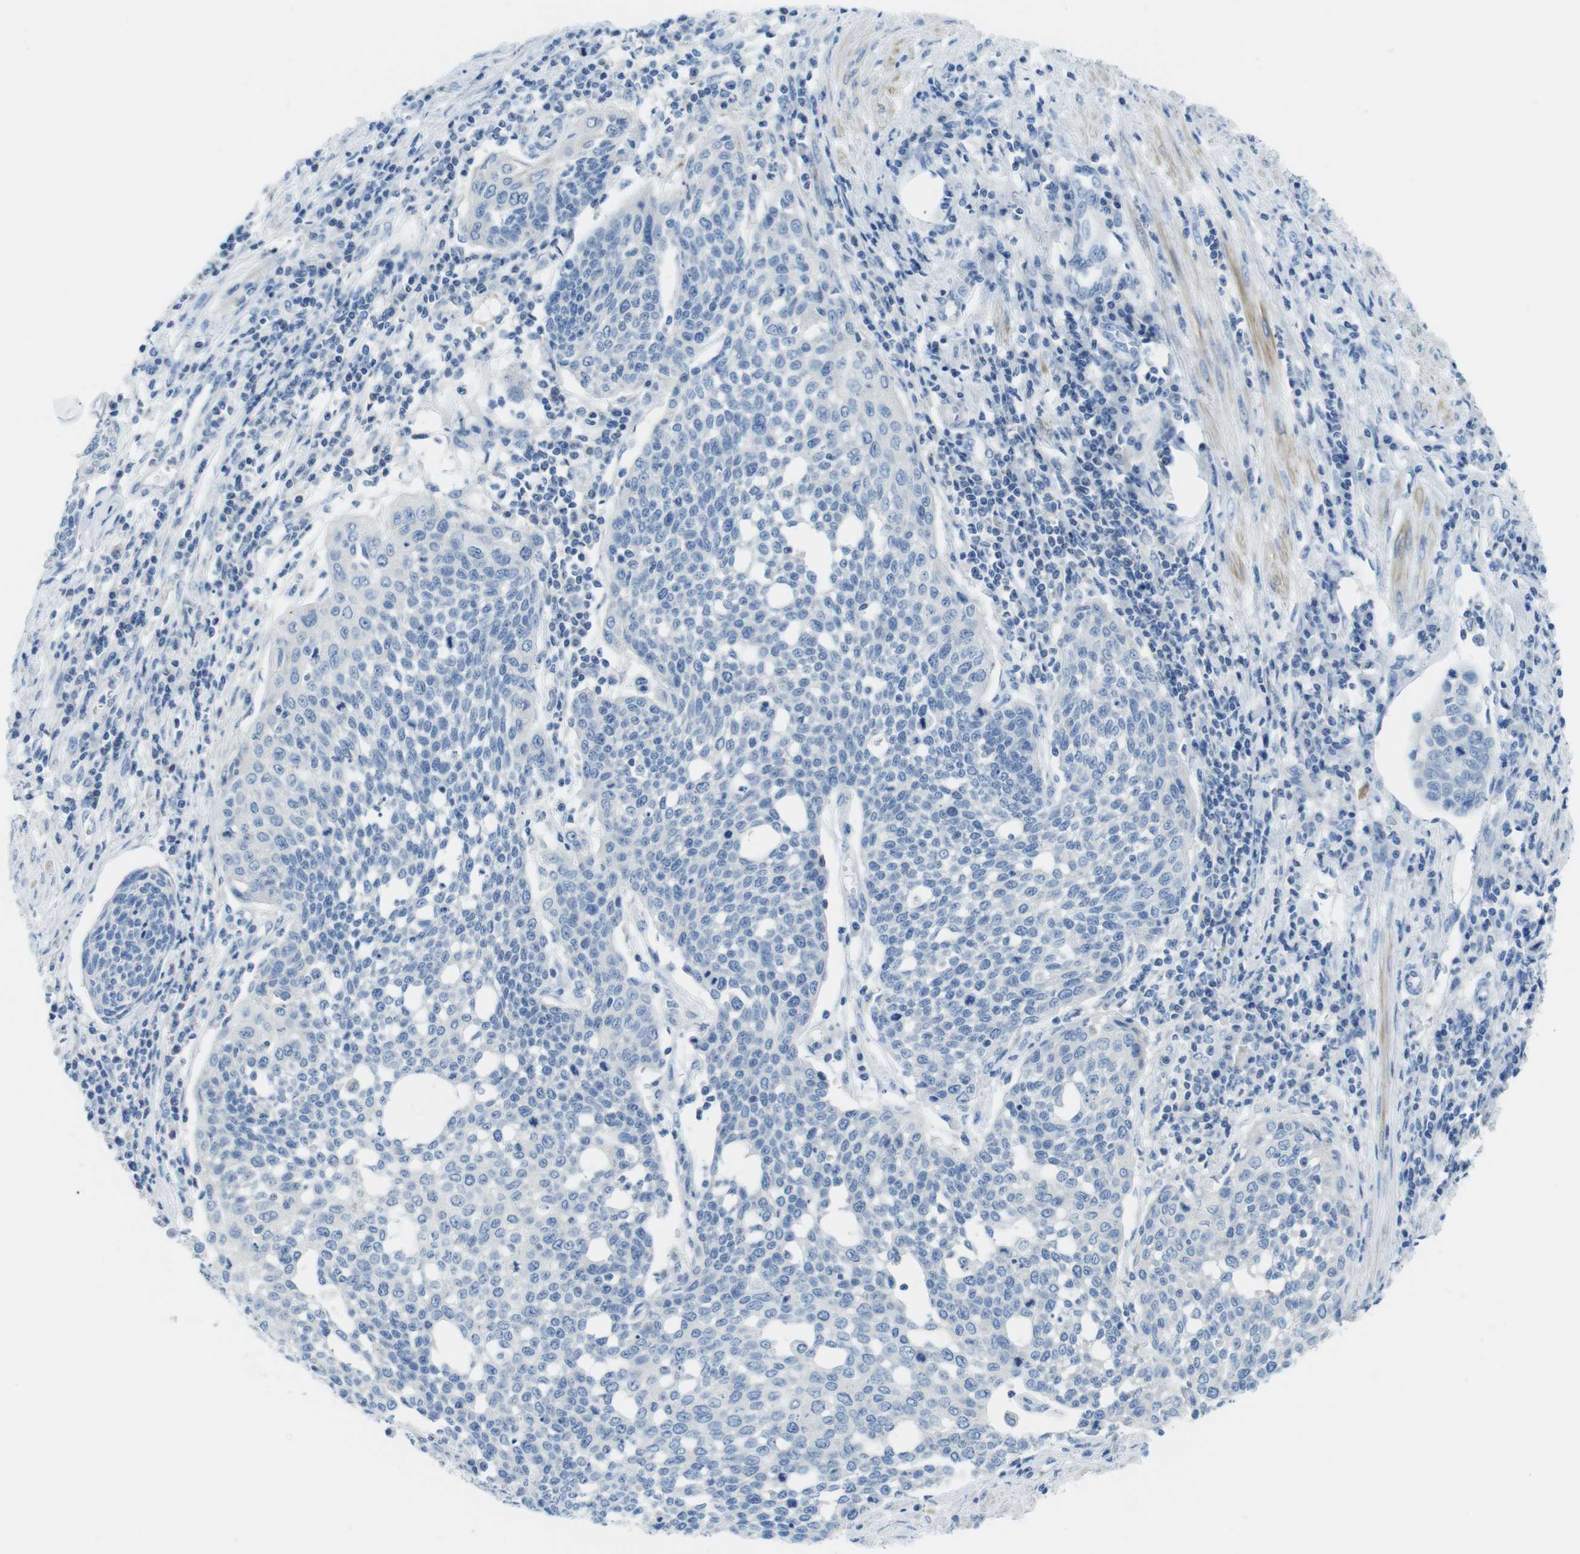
{"staining": {"intensity": "negative", "quantity": "none", "location": "none"}, "tissue": "cervical cancer", "cell_type": "Tumor cells", "image_type": "cancer", "snomed": [{"axis": "morphology", "description": "Squamous cell carcinoma, NOS"}, {"axis": "topography", "description": "Cervix"}], "caption": "This micrograph is of squamous cell carcinoma (cervical) stained with immunohistochemistry to label a protein in brown with the nuclei are counter-stained blue. There is no positivity in tumor cells. (Stains: DAB (3,3'-diaminobenzidine) immunohistochemistry (IHC) with hematoxylin counter stain, Microscopy: brightfield microscopy at high magnification).", "gene": "ASIC5", "patient": {"sex": "female", "age": 34}}